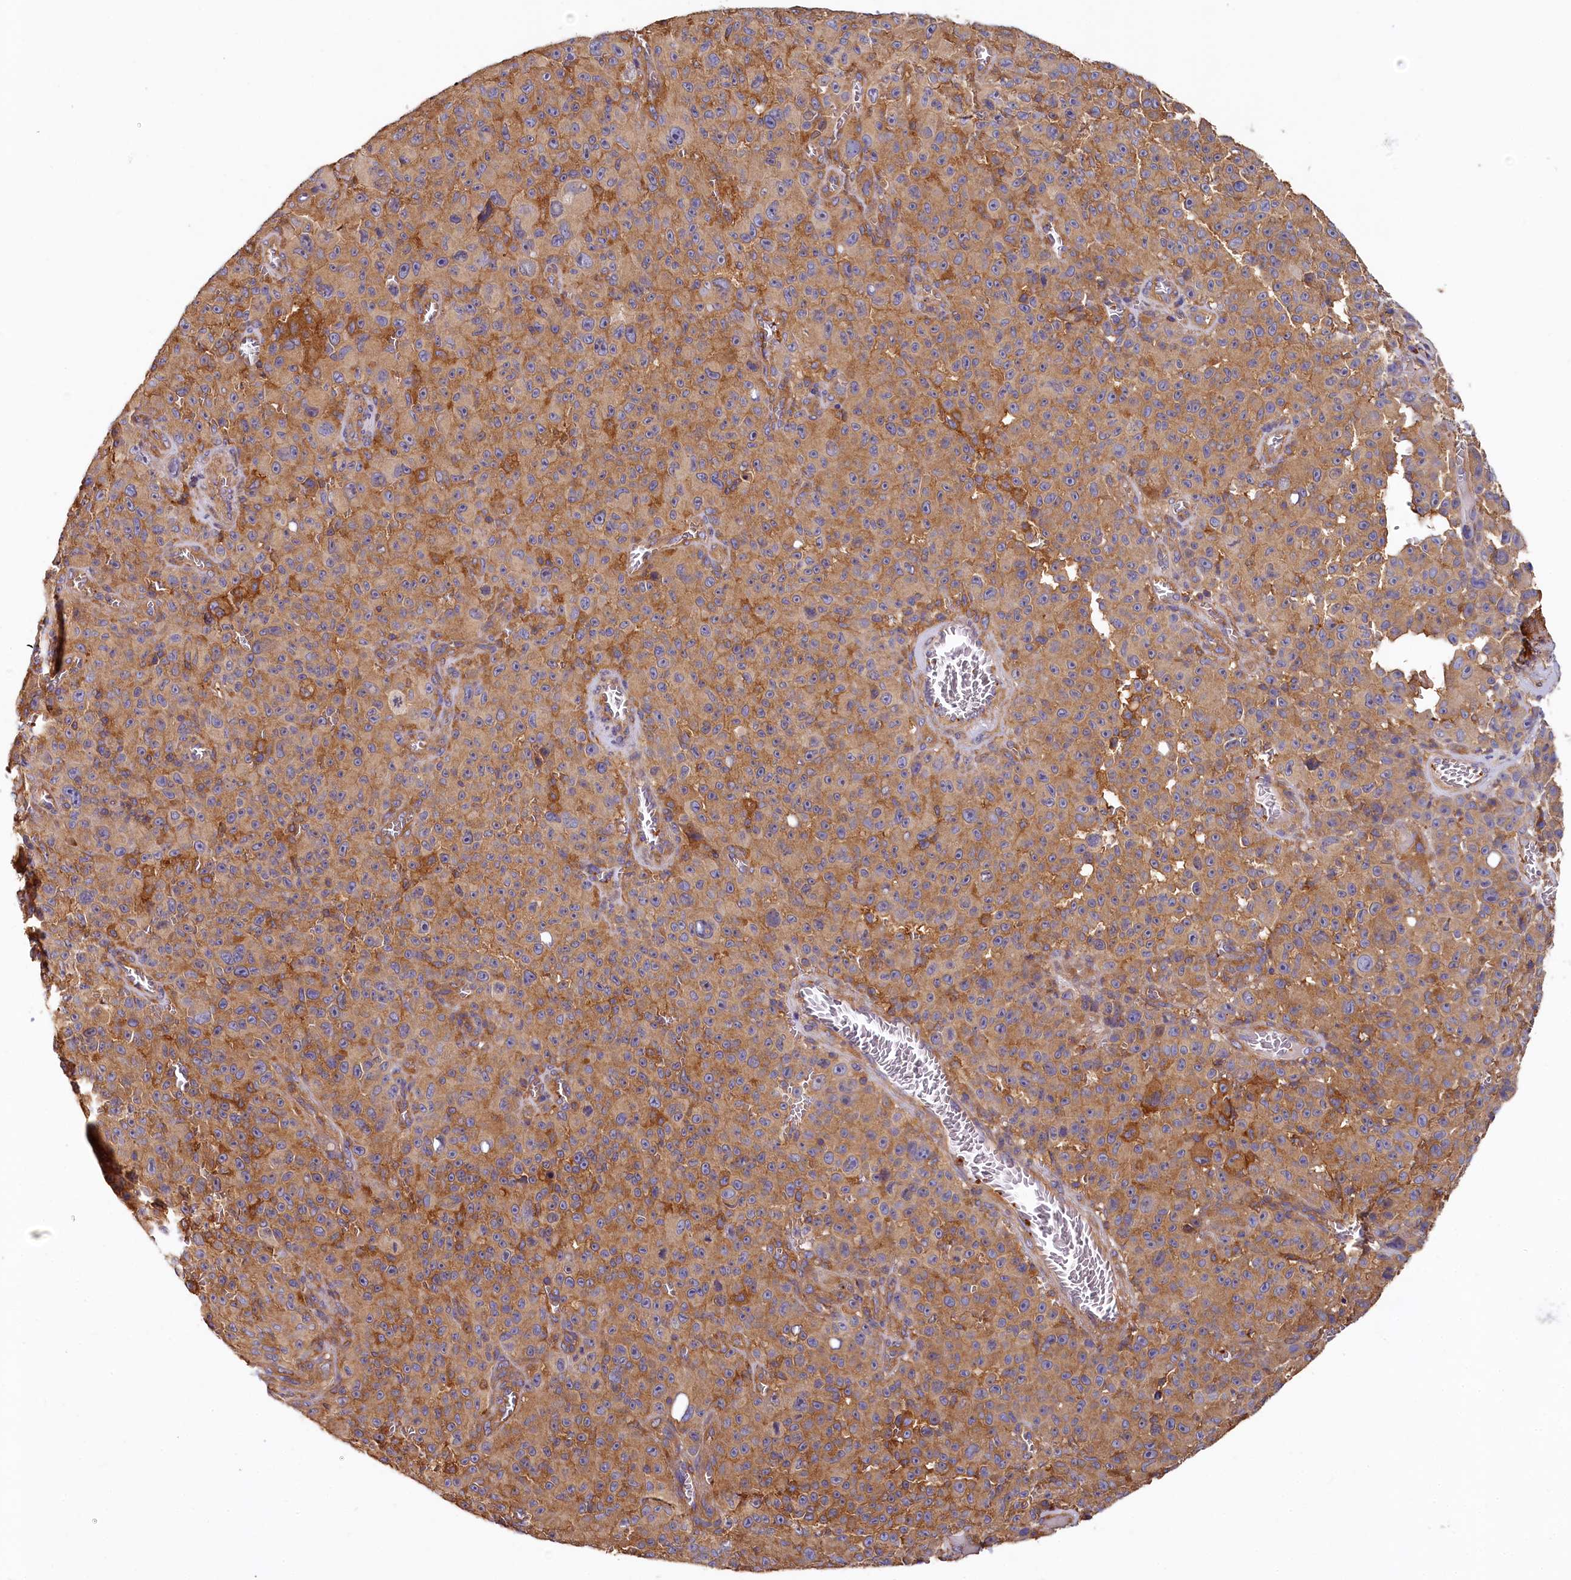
{"staining": {"intensity": "weak", "quantity": ">75%", "location": "cytoplasmic/membranous"}, "tissue": "melanoma", "cell_type": "Tumor cells", "image_type": "cancer", "snomed": [{"axis": "morphology", "description": "Malignant melanoma, NOS"}, {"axis": "topography", "description": "Skin"}], "caption": "Malignant melanoma stained with a protein marker exhibits weak staining in tumor cells.", "gene": "PPIP5K1", "patient": {"sex": "female", "age": 82}}